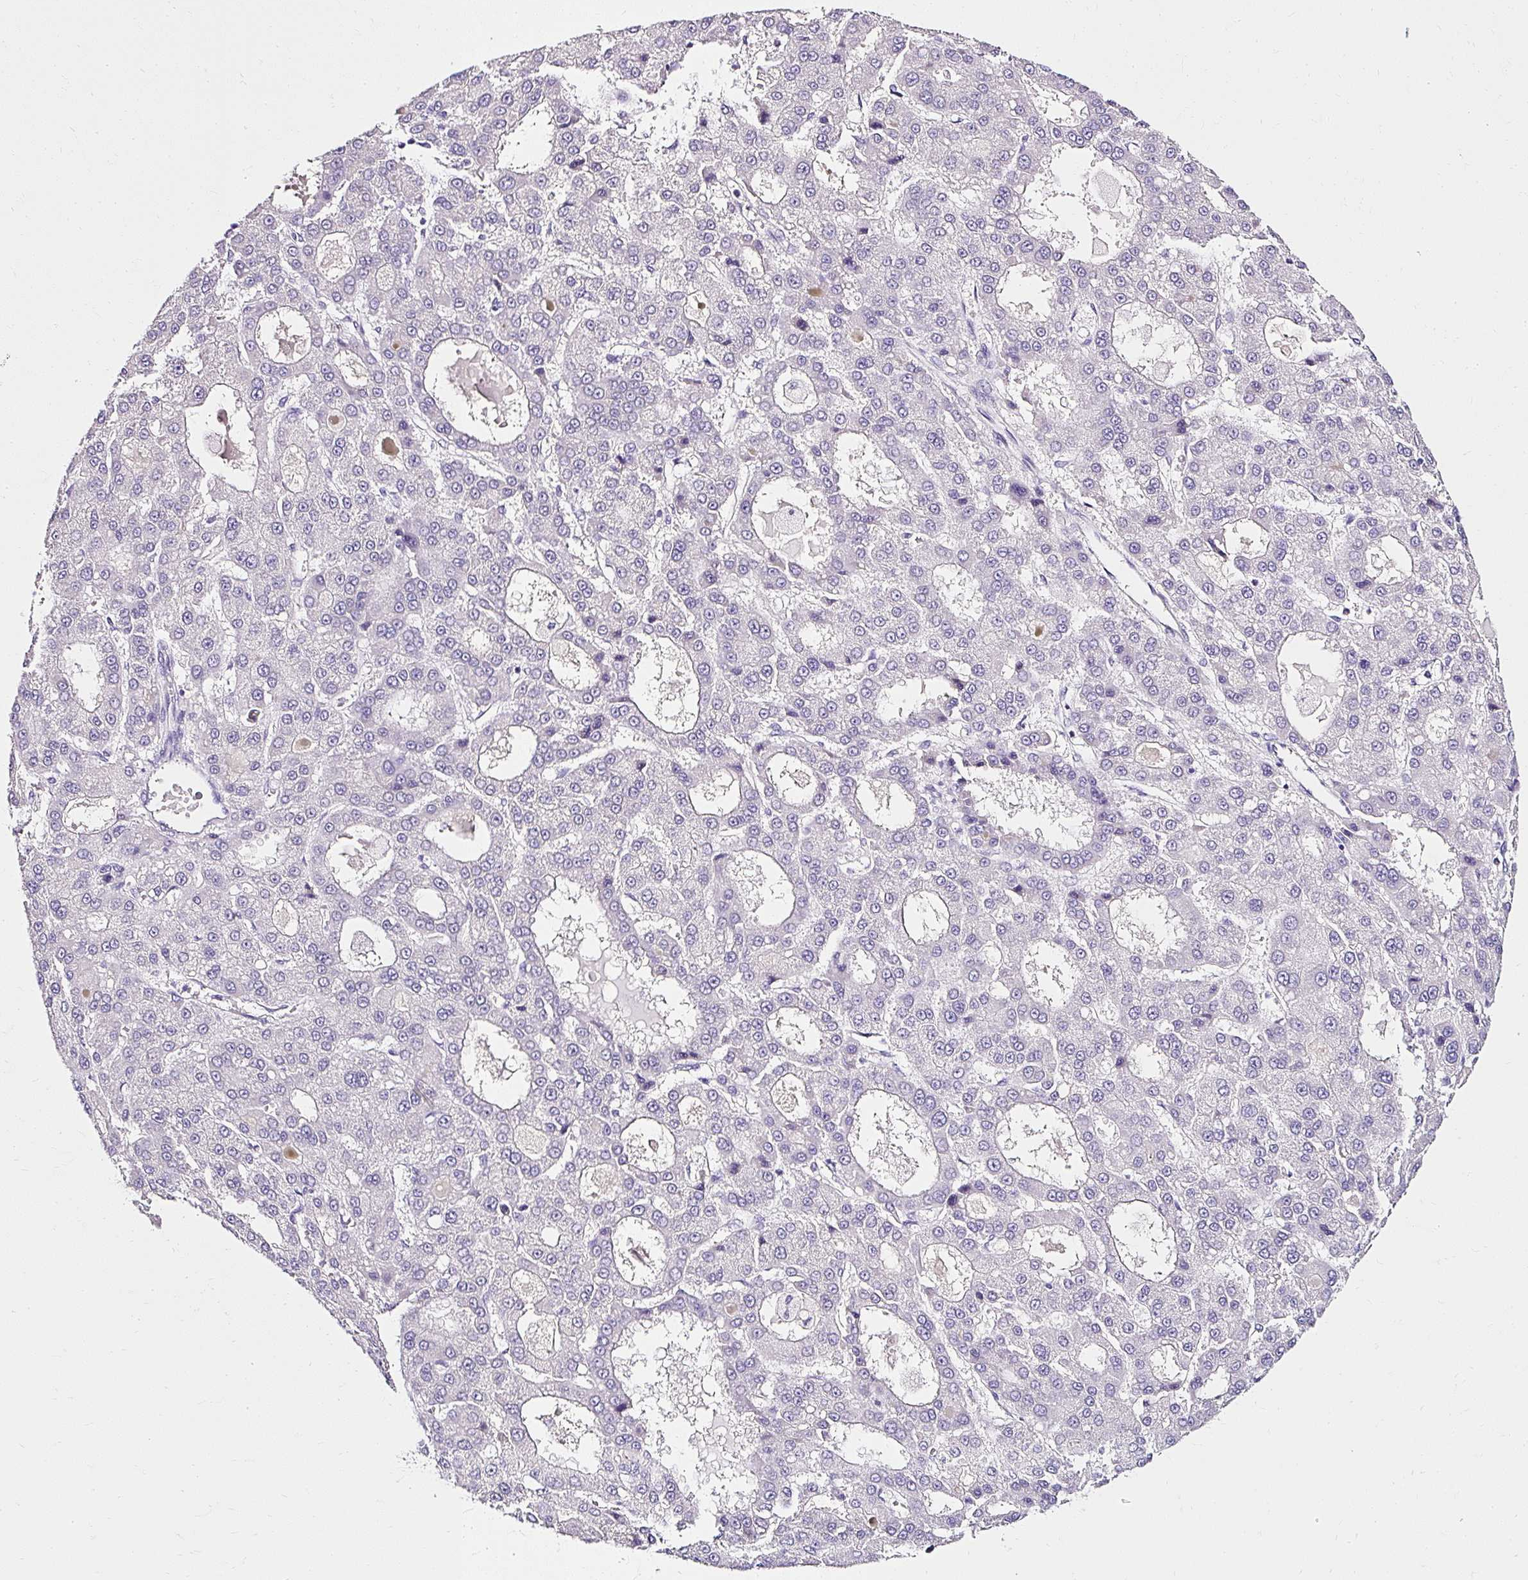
{"staining": {"intensity": "negative", "quantity": "none", "location": "none"}, "tissue": "liver cancer", "cell_type": "Tumor cells", "image_type": "cancer", "snomed": [{"axis": "morphology", "description": "Carcinoma, Hepatocellular, NOS"}, {"axis": "topography", "description": "Liver"}], "caption": "IHC of liver cancer demonstrates no positivity in tumor cells.", "gene": "ATP2A1", "patient": {"sex": "male", "age": 70}}